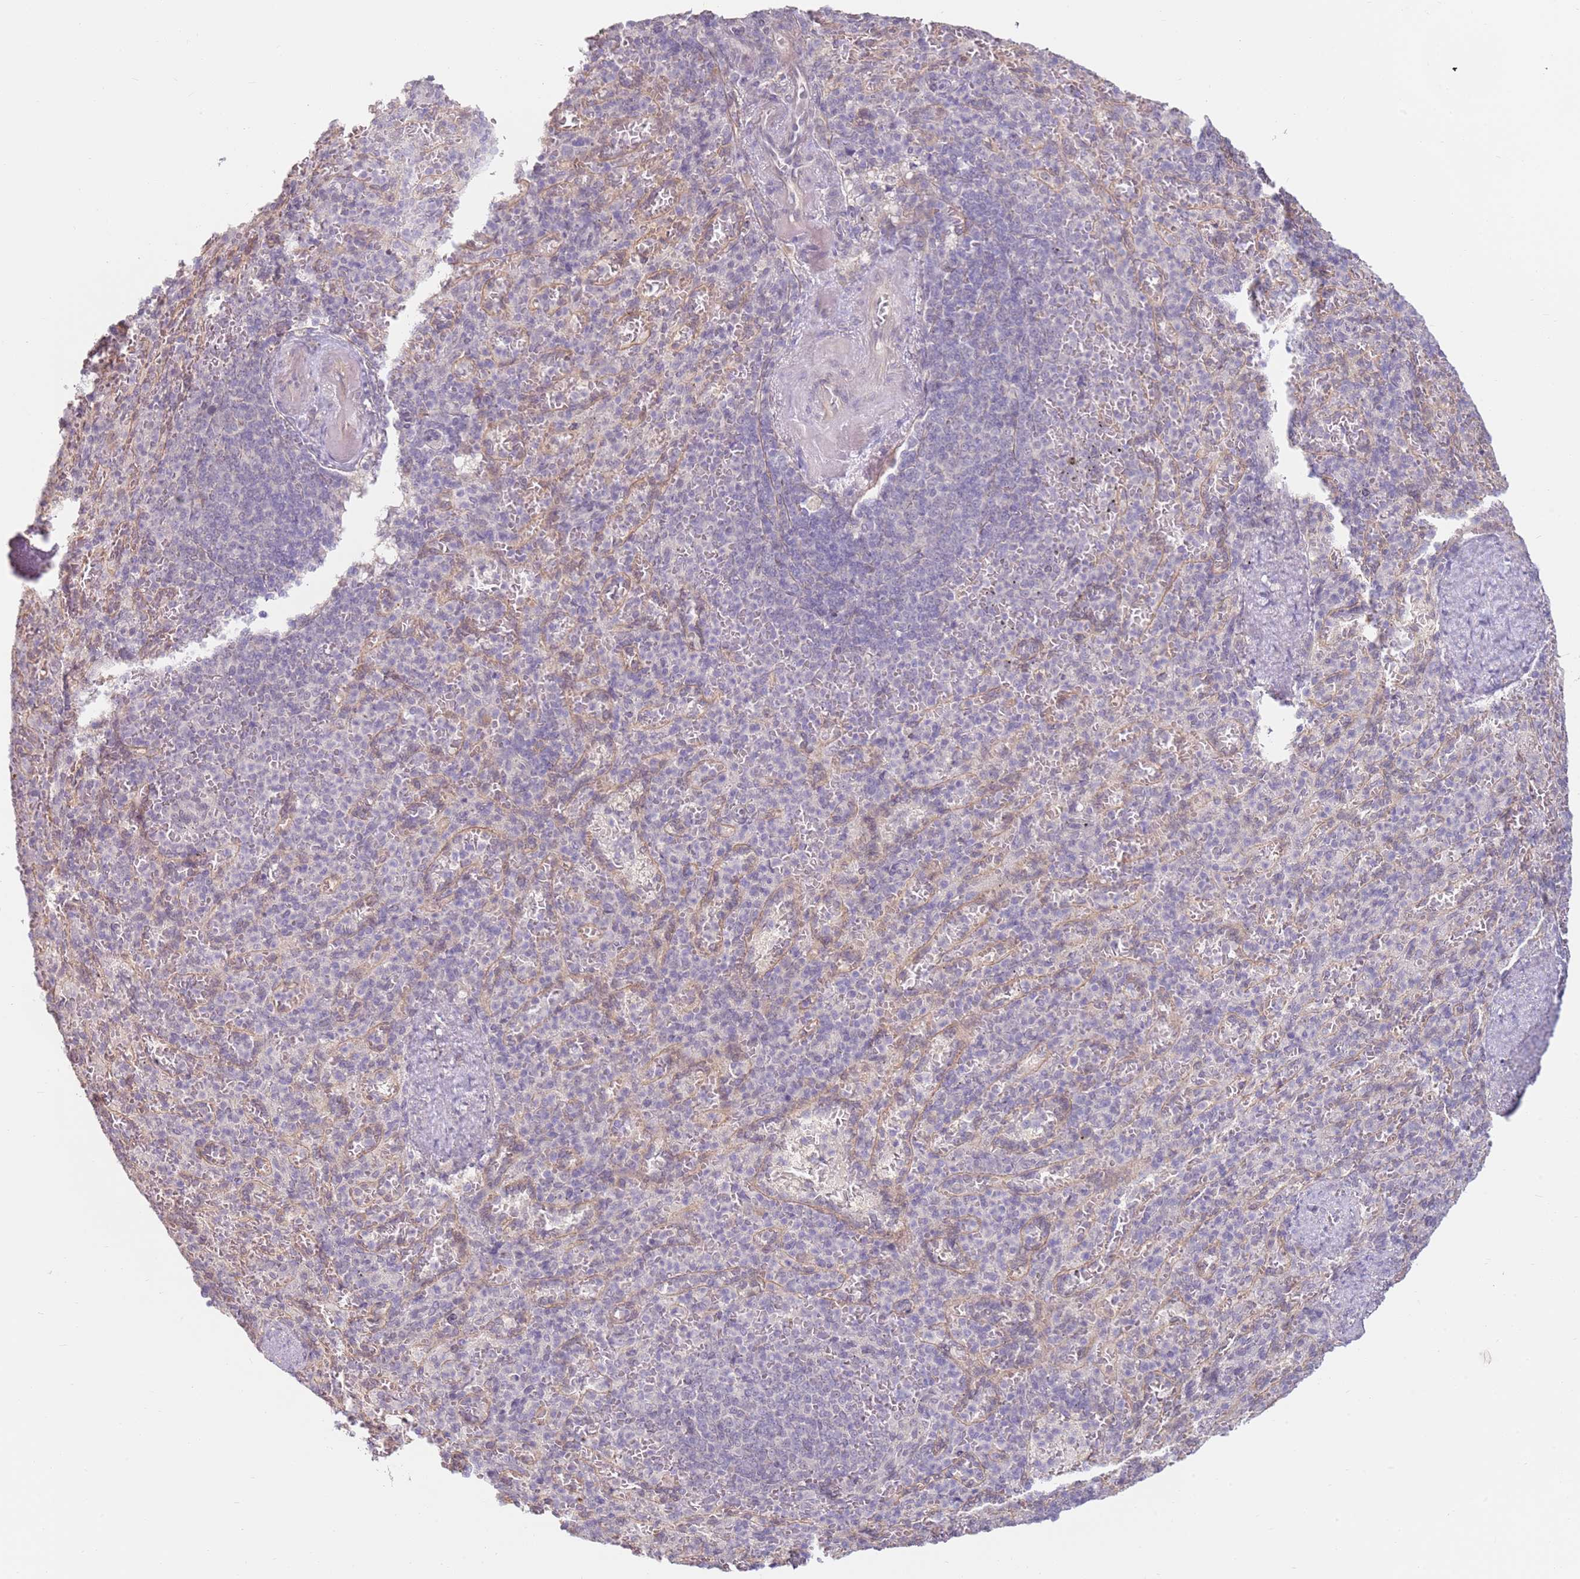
{"staining": {"intensity": "negative", "quantity": "none", "location": "none"}, "tissue": "spleen", "cell_type": "Cells in red pulp", "image_type": "normal", "snomed": [{"axis": "morphology", "description": "Normal tissue, NOS"}, {"axis": "topography", "description": "Spleen"}], "caption": "Spleen stained for a protein using immunohistochemistry shows no expression cells in red pulp.", "gene": "WDR93", "patient": {"sex": "female", "age": 74}}